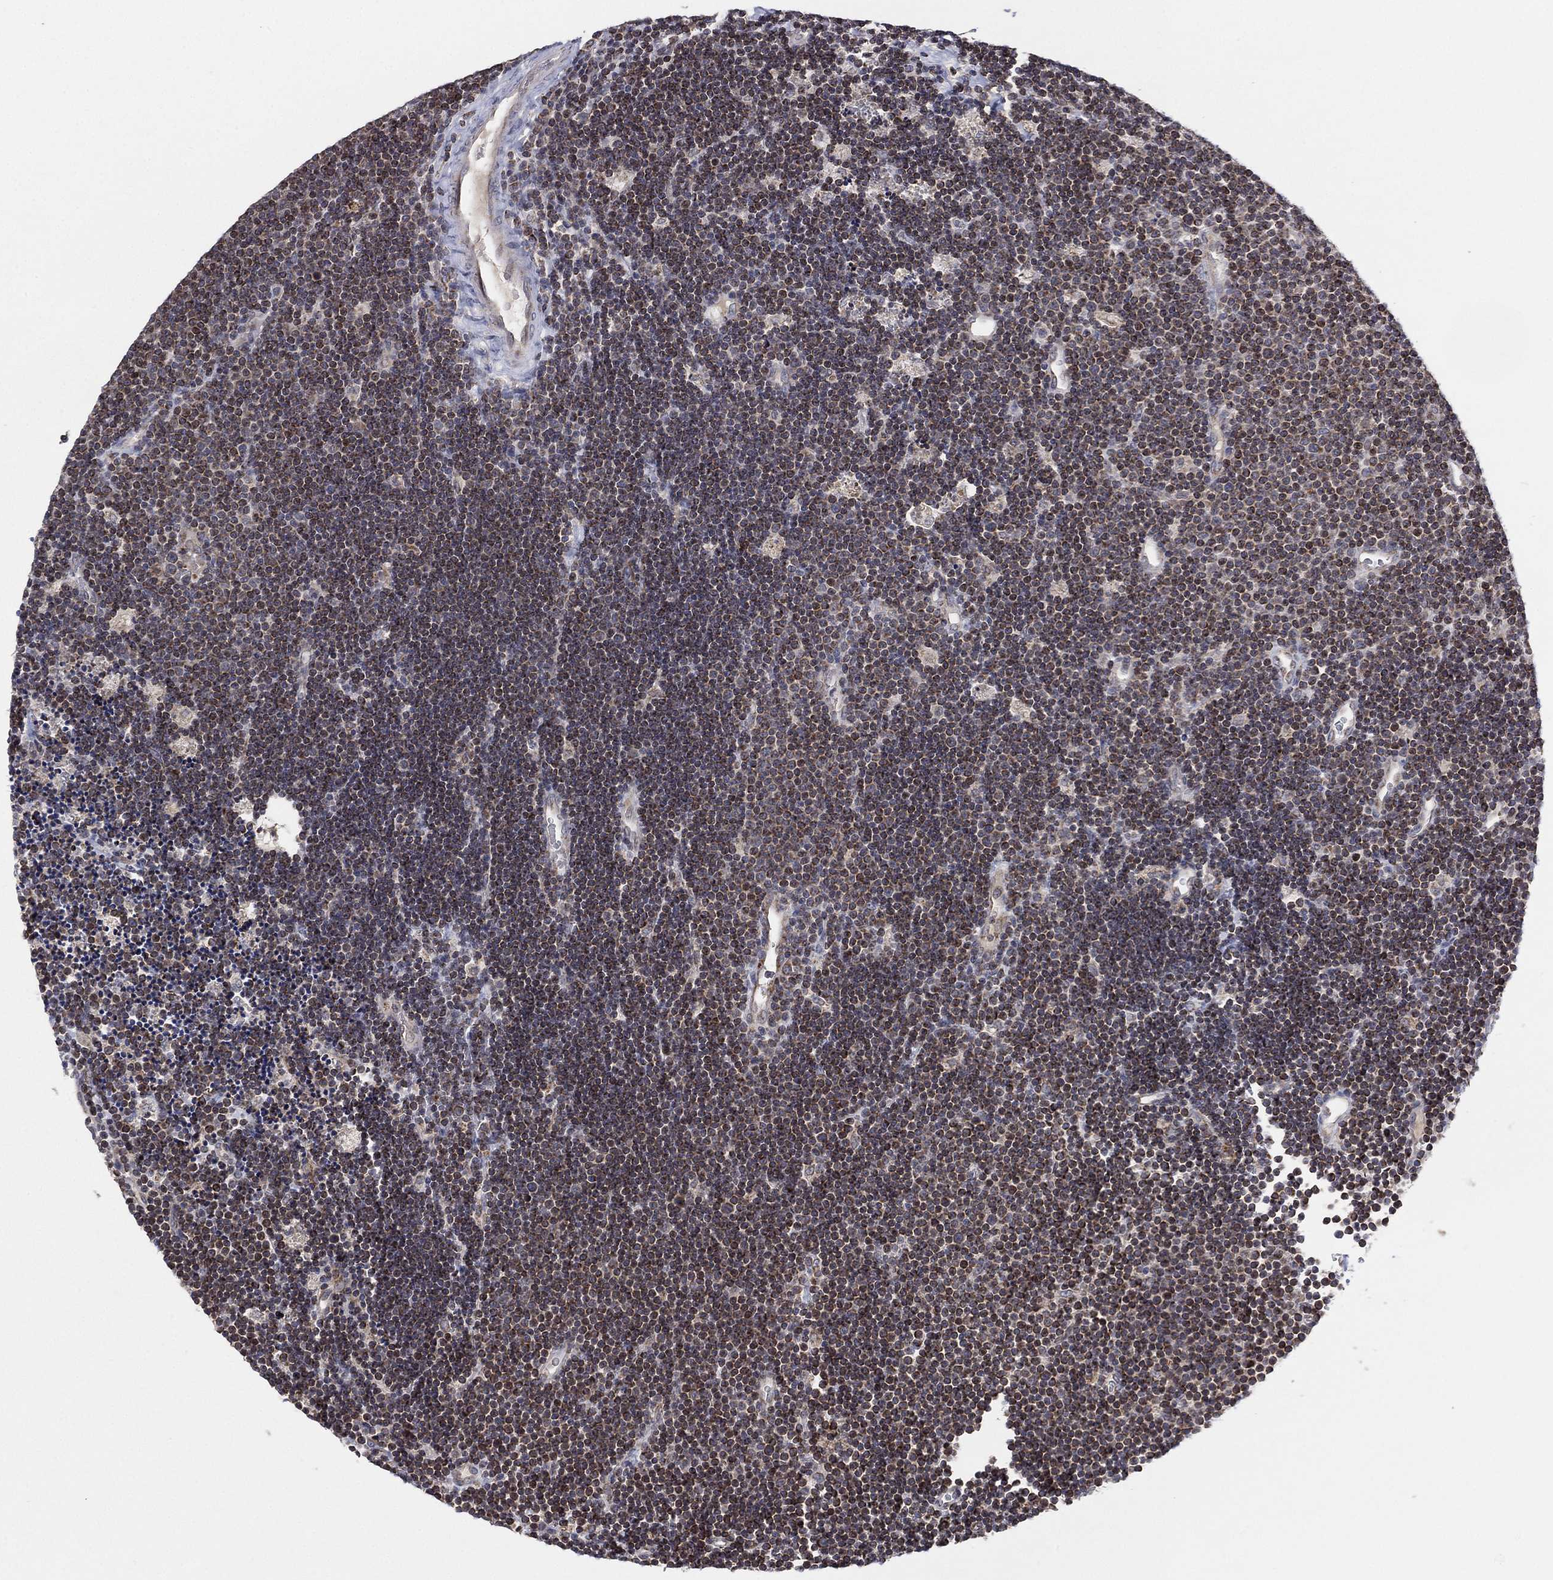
{"staining": {"intensity": "moderate", "quantity": ">75%", "location": "cytoplasmic/membranous"}, "tissue": "lymphoma", "cell_type": "Tumor cells", "image_type": "cancer", "snomed": [{"axis": "morphology", "description": "Malignant lymphoma, non-Hodgkin's type, Low grade"}, {"axis": "topography", "description": "Brain"}], "caption": "IHC photomicrograph of human lymphoma stained for a protein (brown), which demonstrates medium levels of moderate cytoplasmic/membranous staining in about >75% of tumor cells.", "gene": "PSMG4", "patient": {"sex": "female", "age": 66}}